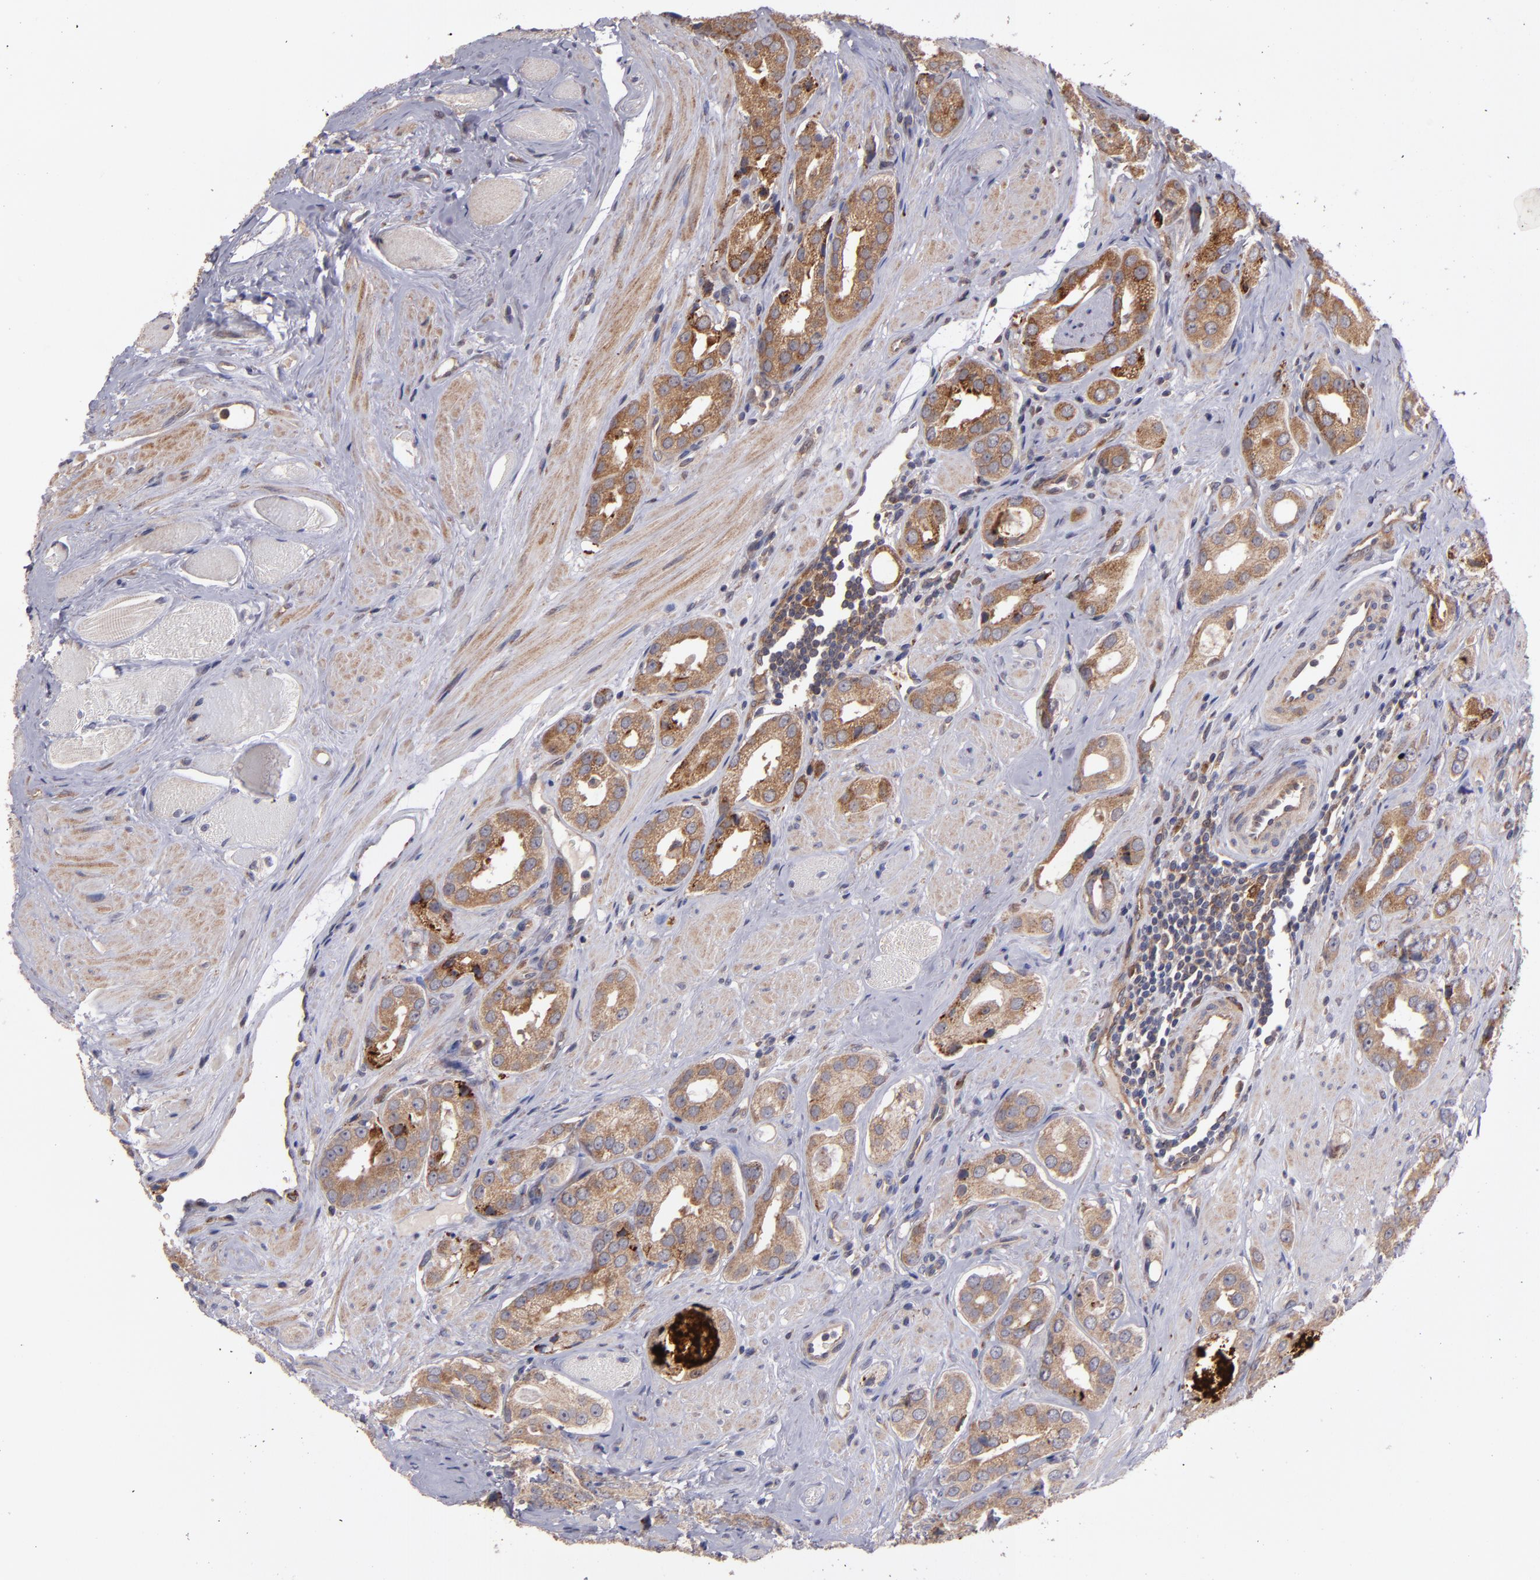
{"staining": {"intensity": "moderate", "quantity": ">75%", "location": "cytoplasmic/membranous"}, "tissue": "prostate cancer", "cell_type": "Tumor cells", "image_type": "cancer", "snomed": [{"axis": "morphology", "description": "Adenocarcinoma, Medium grade"}, {"axis": "topography", "description": "Prostate"}], "caption": "Brown immunohistochemical staining in prostate cancer demonstrates moderate cytoplasmic/membranous expression in approximately >75% of tumor cells. The staining is performed using DAB brown chromogen to label protein expression. The nuclei are counter-stained blue using hematoxylin.", "gene": "IFIH1", "patient": {"sex": "male", "age": 53}}